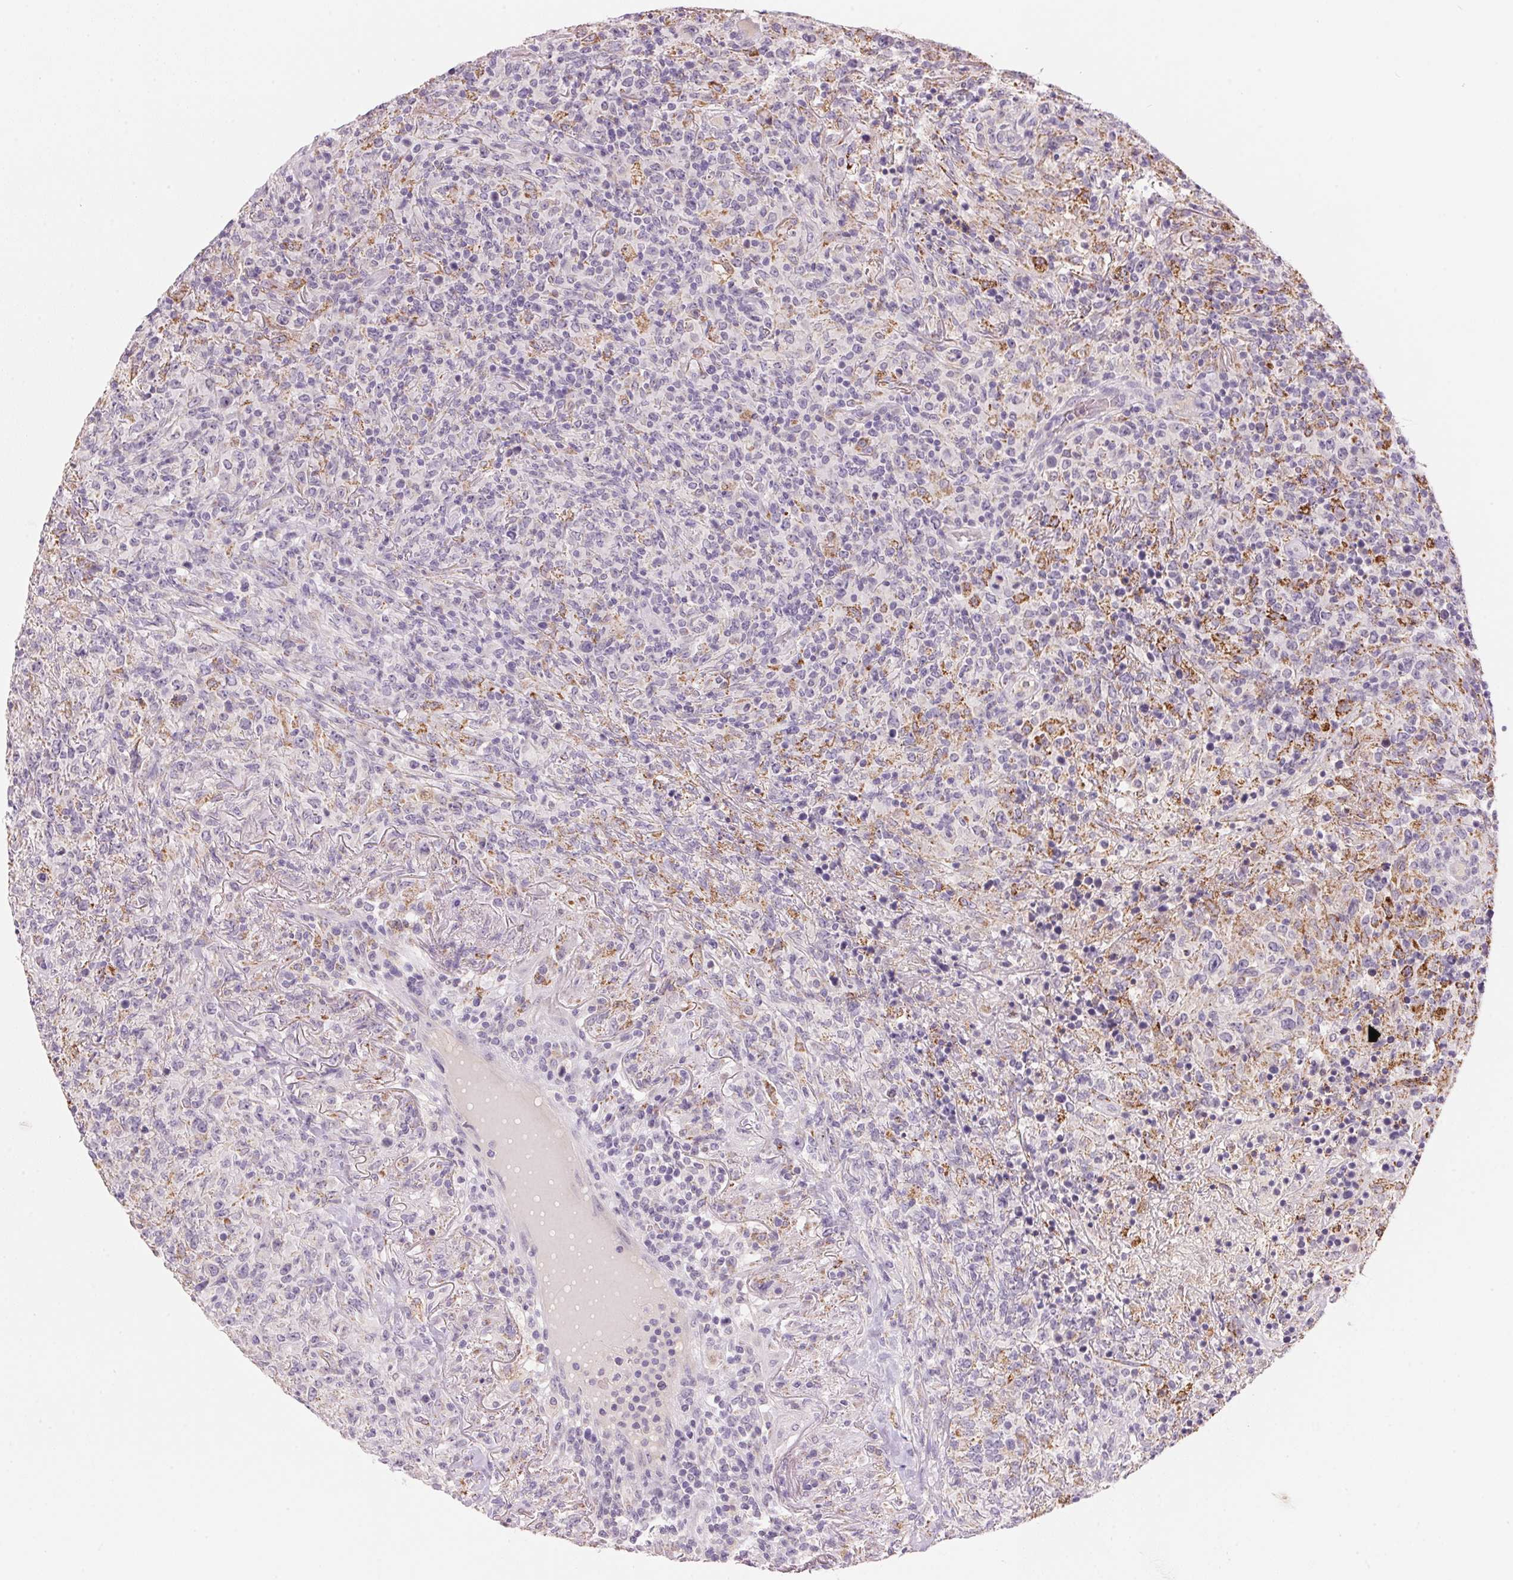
{"staining": {"intensity": "negative", "quantity": "none", "location": "none"}, "tissue": "lymphoma", "cell_type": "Tumor cells", "image_type": "cancer", "snomed": [{"axis": "morphology", "description": "Malignant lymphoma, non-Hodgkin's type, High grade"}, {"axis": "topography", "description": "Lung"}], "caption": "A high-resolution histopathology image shows immunohistochemistry (IHC) staining of lymphoma, which displays no significant expression in tumor cells.", "gene": "CYP11B1", "patient": {"sex": "male", "age": 79}}